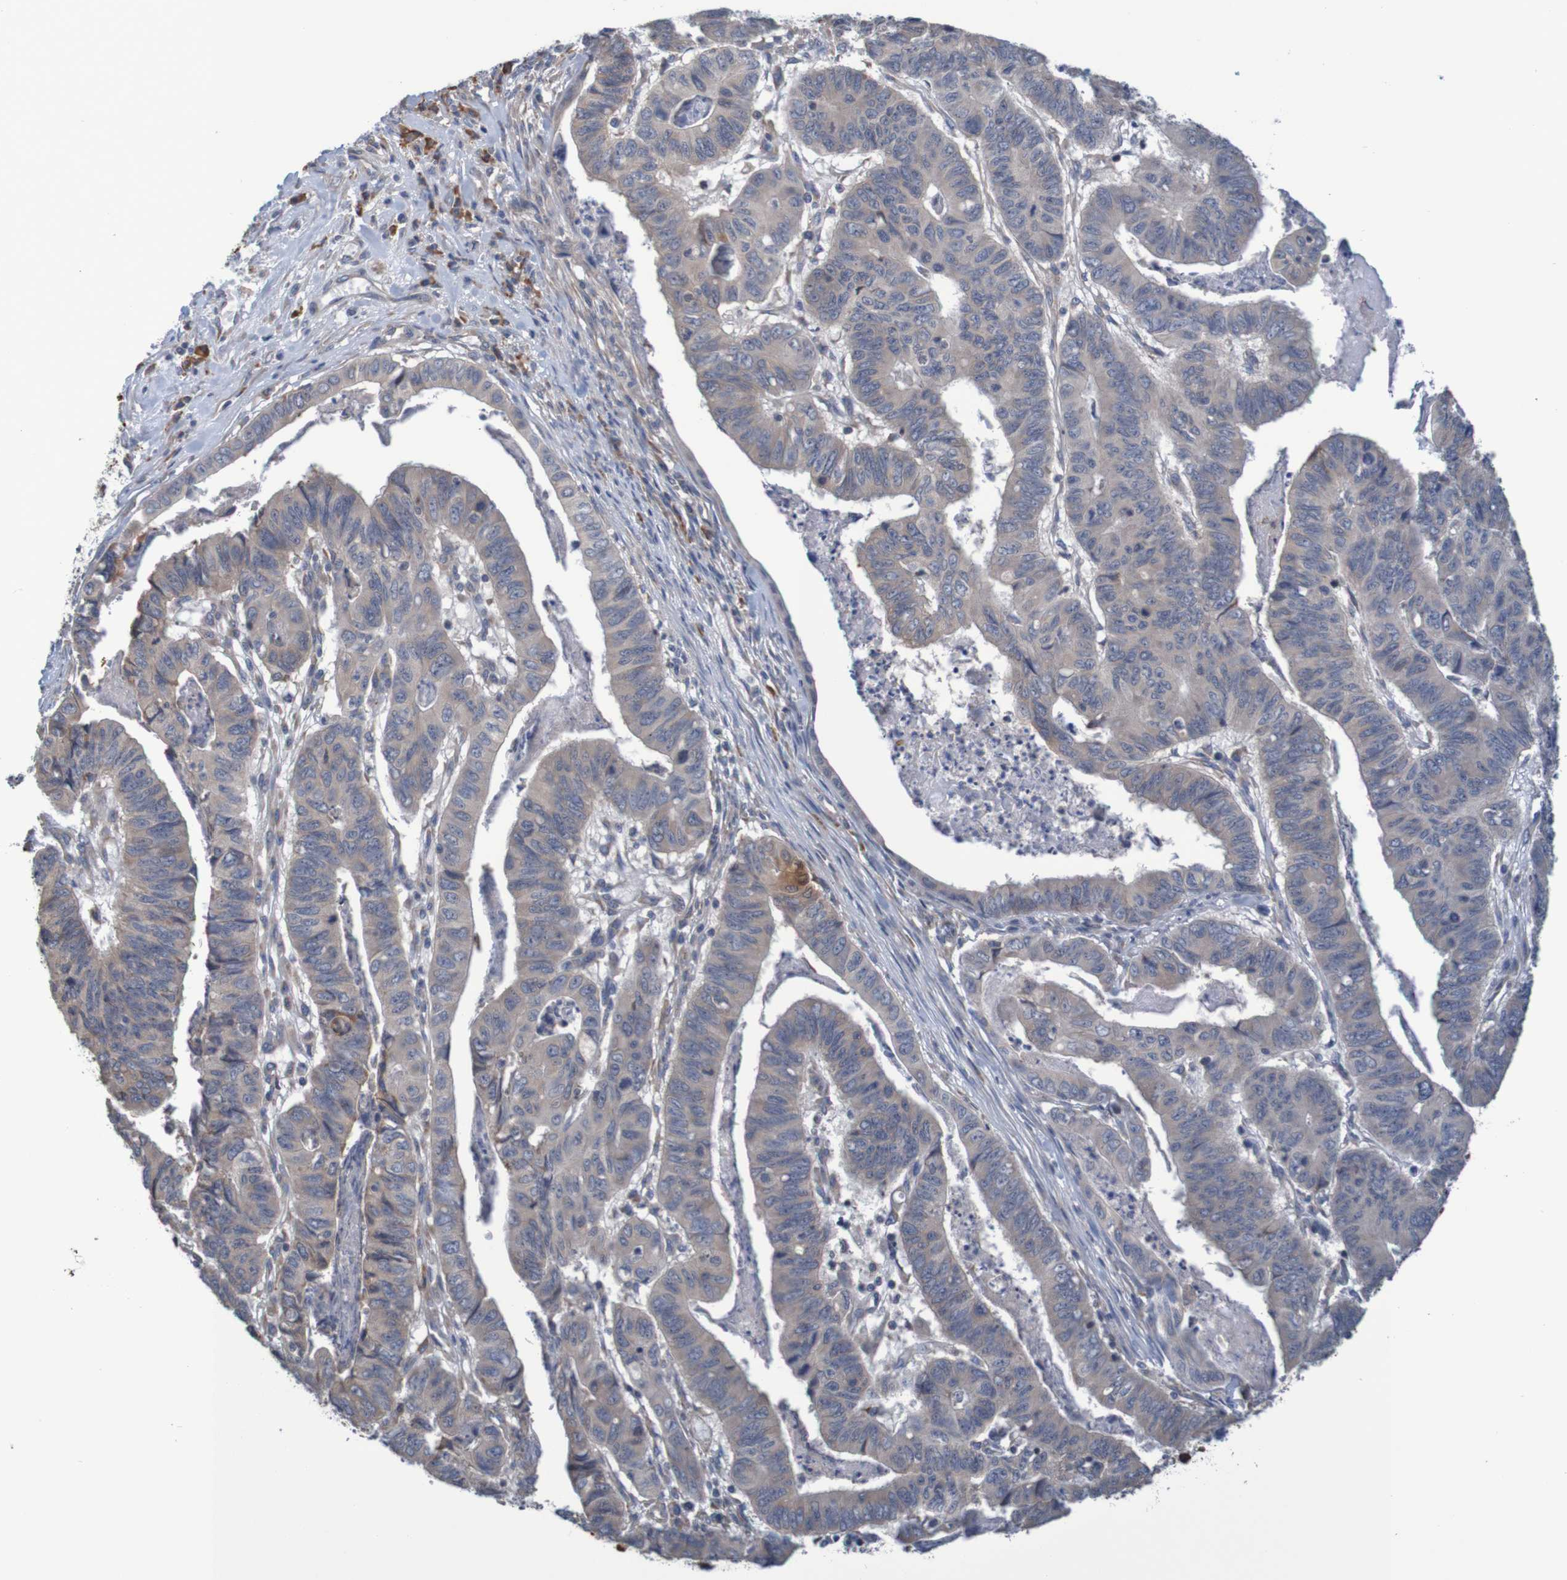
{"staining": {"intensity": "moderate", "quantity": ">75%", "location": "cytoplasmic/membranous"}, "tissue": "stomach cancer", "cell_type": "Tumor cells", "image_type": "cancer", "snomed": [{"axis": "morphology", "description": "Adenocarcinoma, NOS"}, {"axis": "topography", "description": "Stomach, lower"}], "caption": "Protein staining demonstrates moderate cytoplasmic/membranous staining in about >75% of tumor cells in stomach adenocarcinoma.", "gene": "CLDN18", "patient": {"sex": "male", "age": 77}}